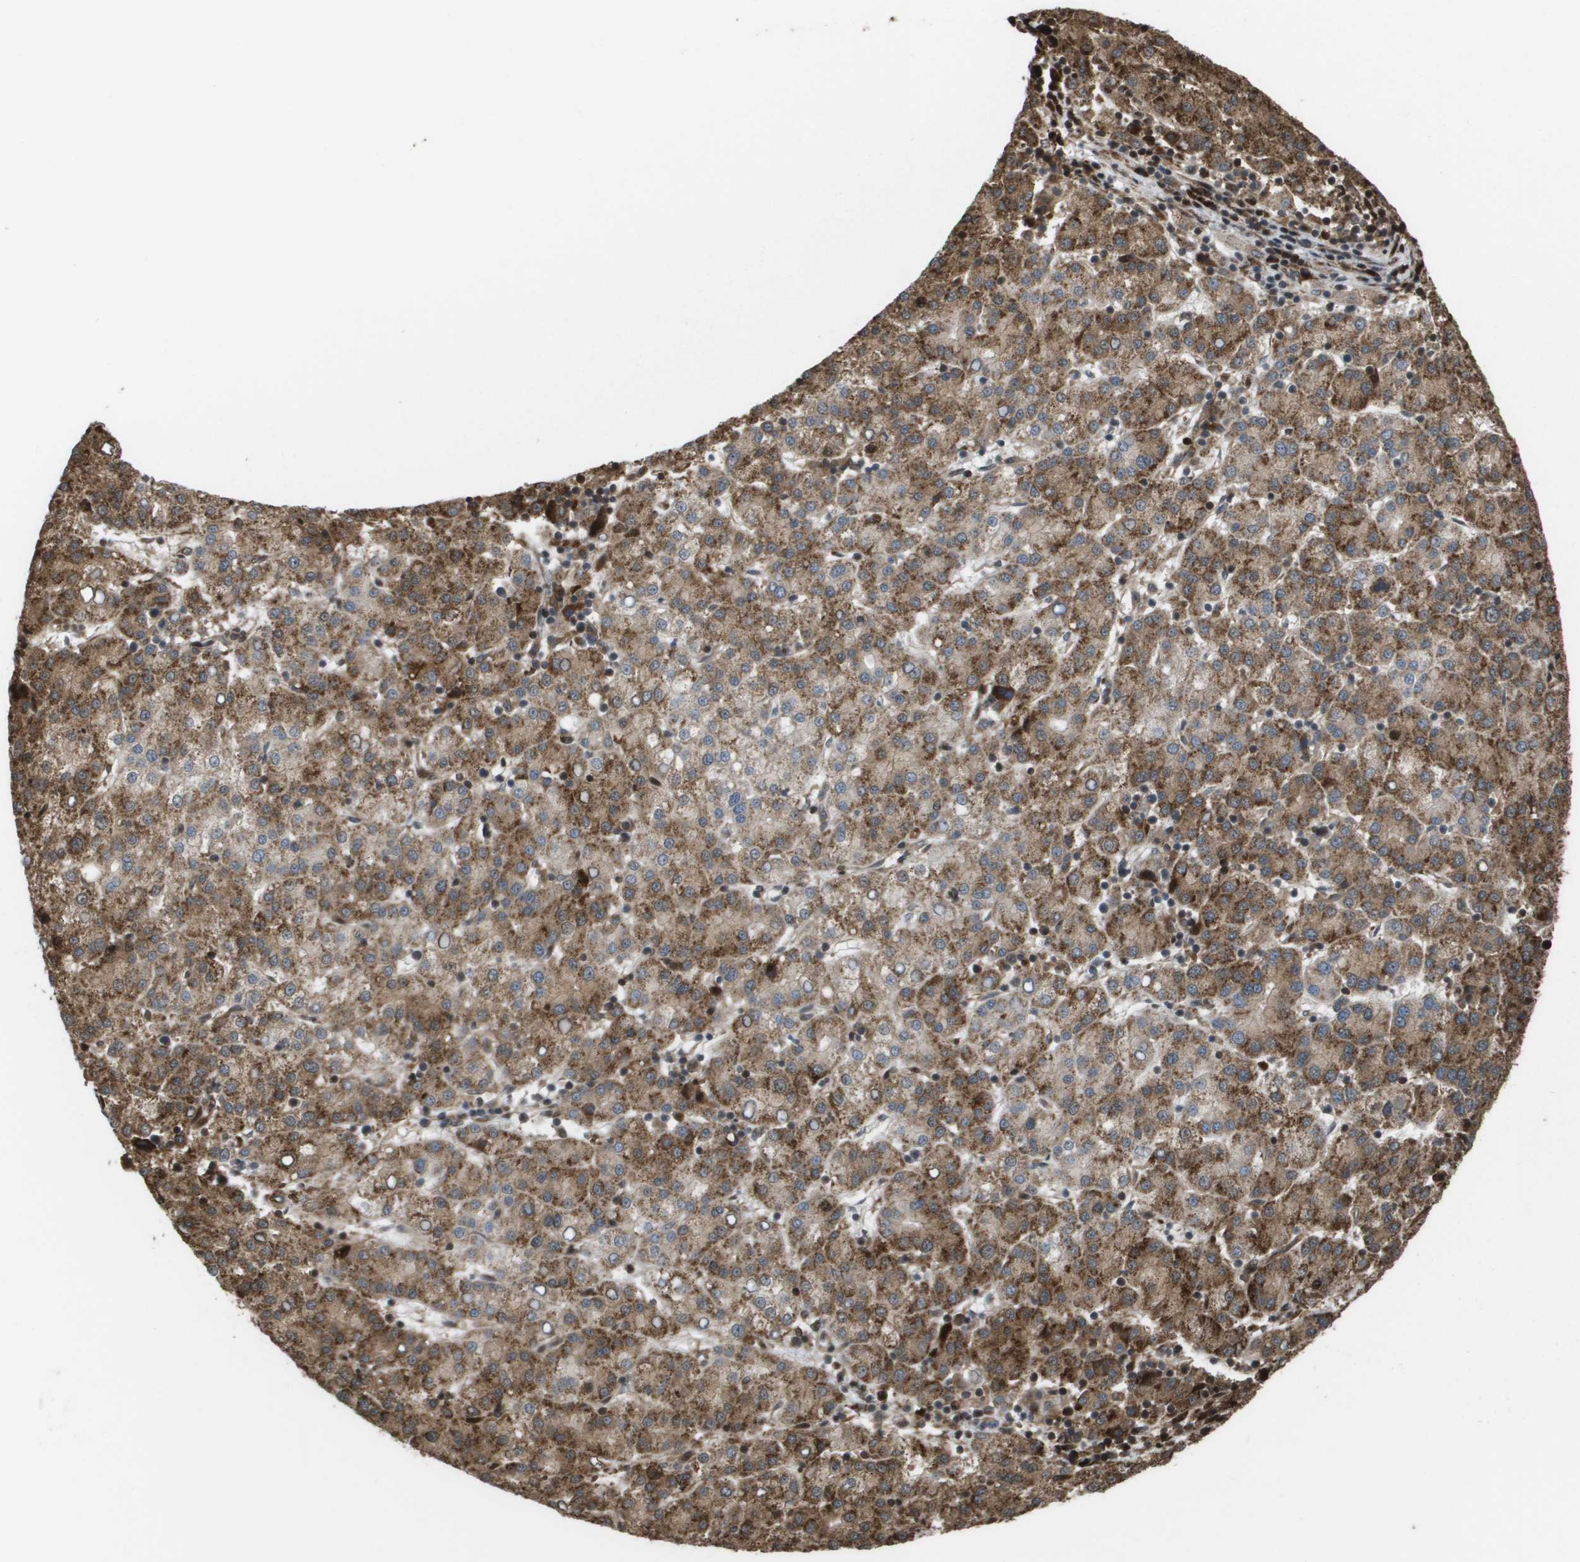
{"staining": {"intensity": "moderate", "quantity": ">75%", "location": "cytoplasmic/membranous"}, "tissue": "liver cancer", "cell_type": "Tumor cells", "image_type": "cancer", "snomed": [{"axis": "morphology", "description": "Carcinoma, Hepatocellular, NOS"}, {"axis": "topography", "description": "Liver"}], "caption": "Tumor cells exhibit medium levels of moderate cytoplasmic/membranous positivity in about >75% of cells in liver hepatocellular carcinoma. (DAB (3,3'-diaminobenzidine) = brown stain, brightfield microscopy at high magnification).", "gene": "AXIN2", "patient": {"sex": "female", "age": 58}}